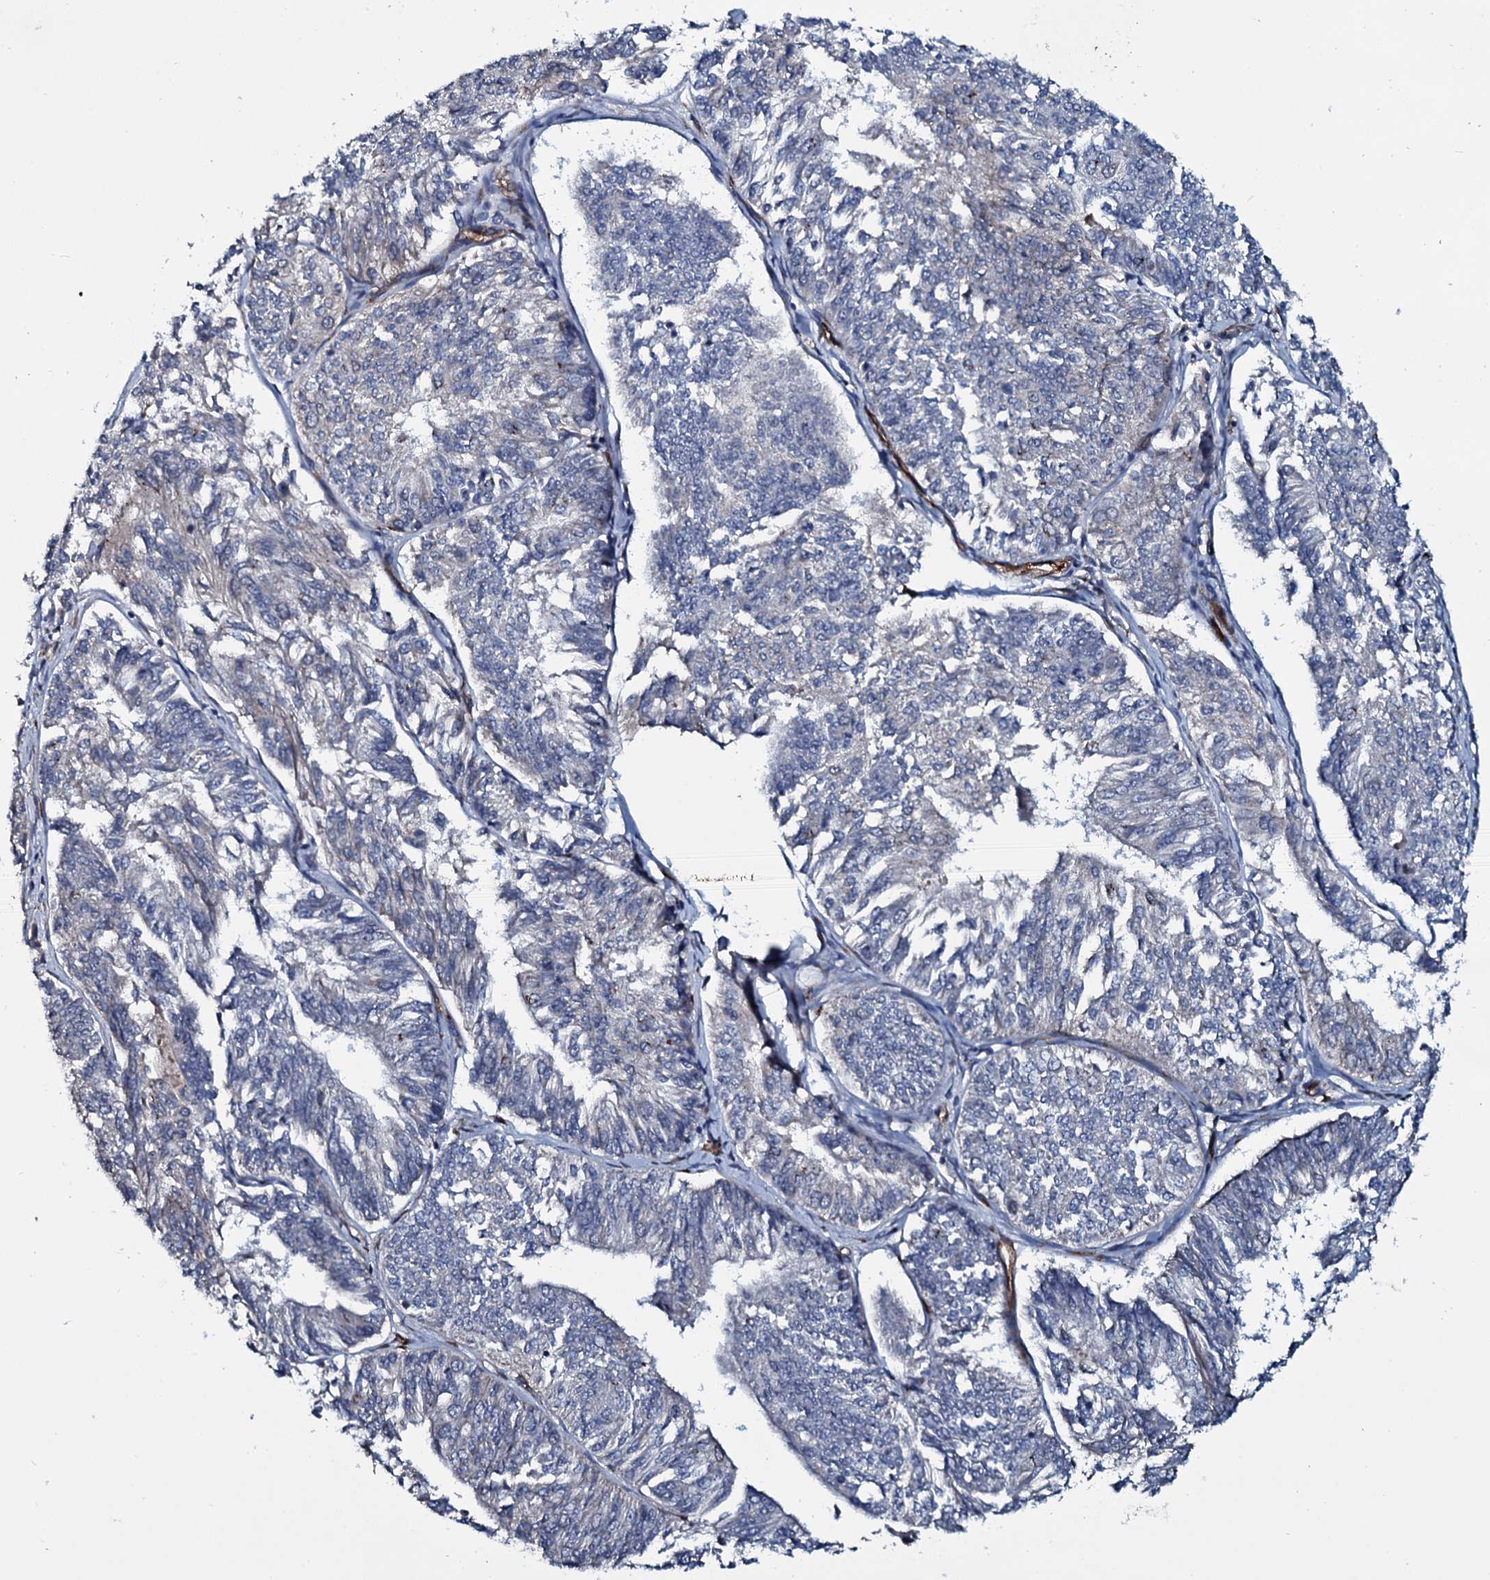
{"staining": {"intensity": "negative", "quantity": "none", "location": "none"}, "tissue": "endometrial cancer", "cell_type": "Tumor cells", "image_type": "cancer", "snomed": [{"axis": "morphology", "description": "Adenocarcinoma, NOS"}, {"axis": "topography", "description": "Endometrium"}], "caption": "Tumor cells are negative for protein expression in human endometrial adenocarcinoma.", "gene": "CLEC14A", "patient": {"sex": "female", "age": 58}}